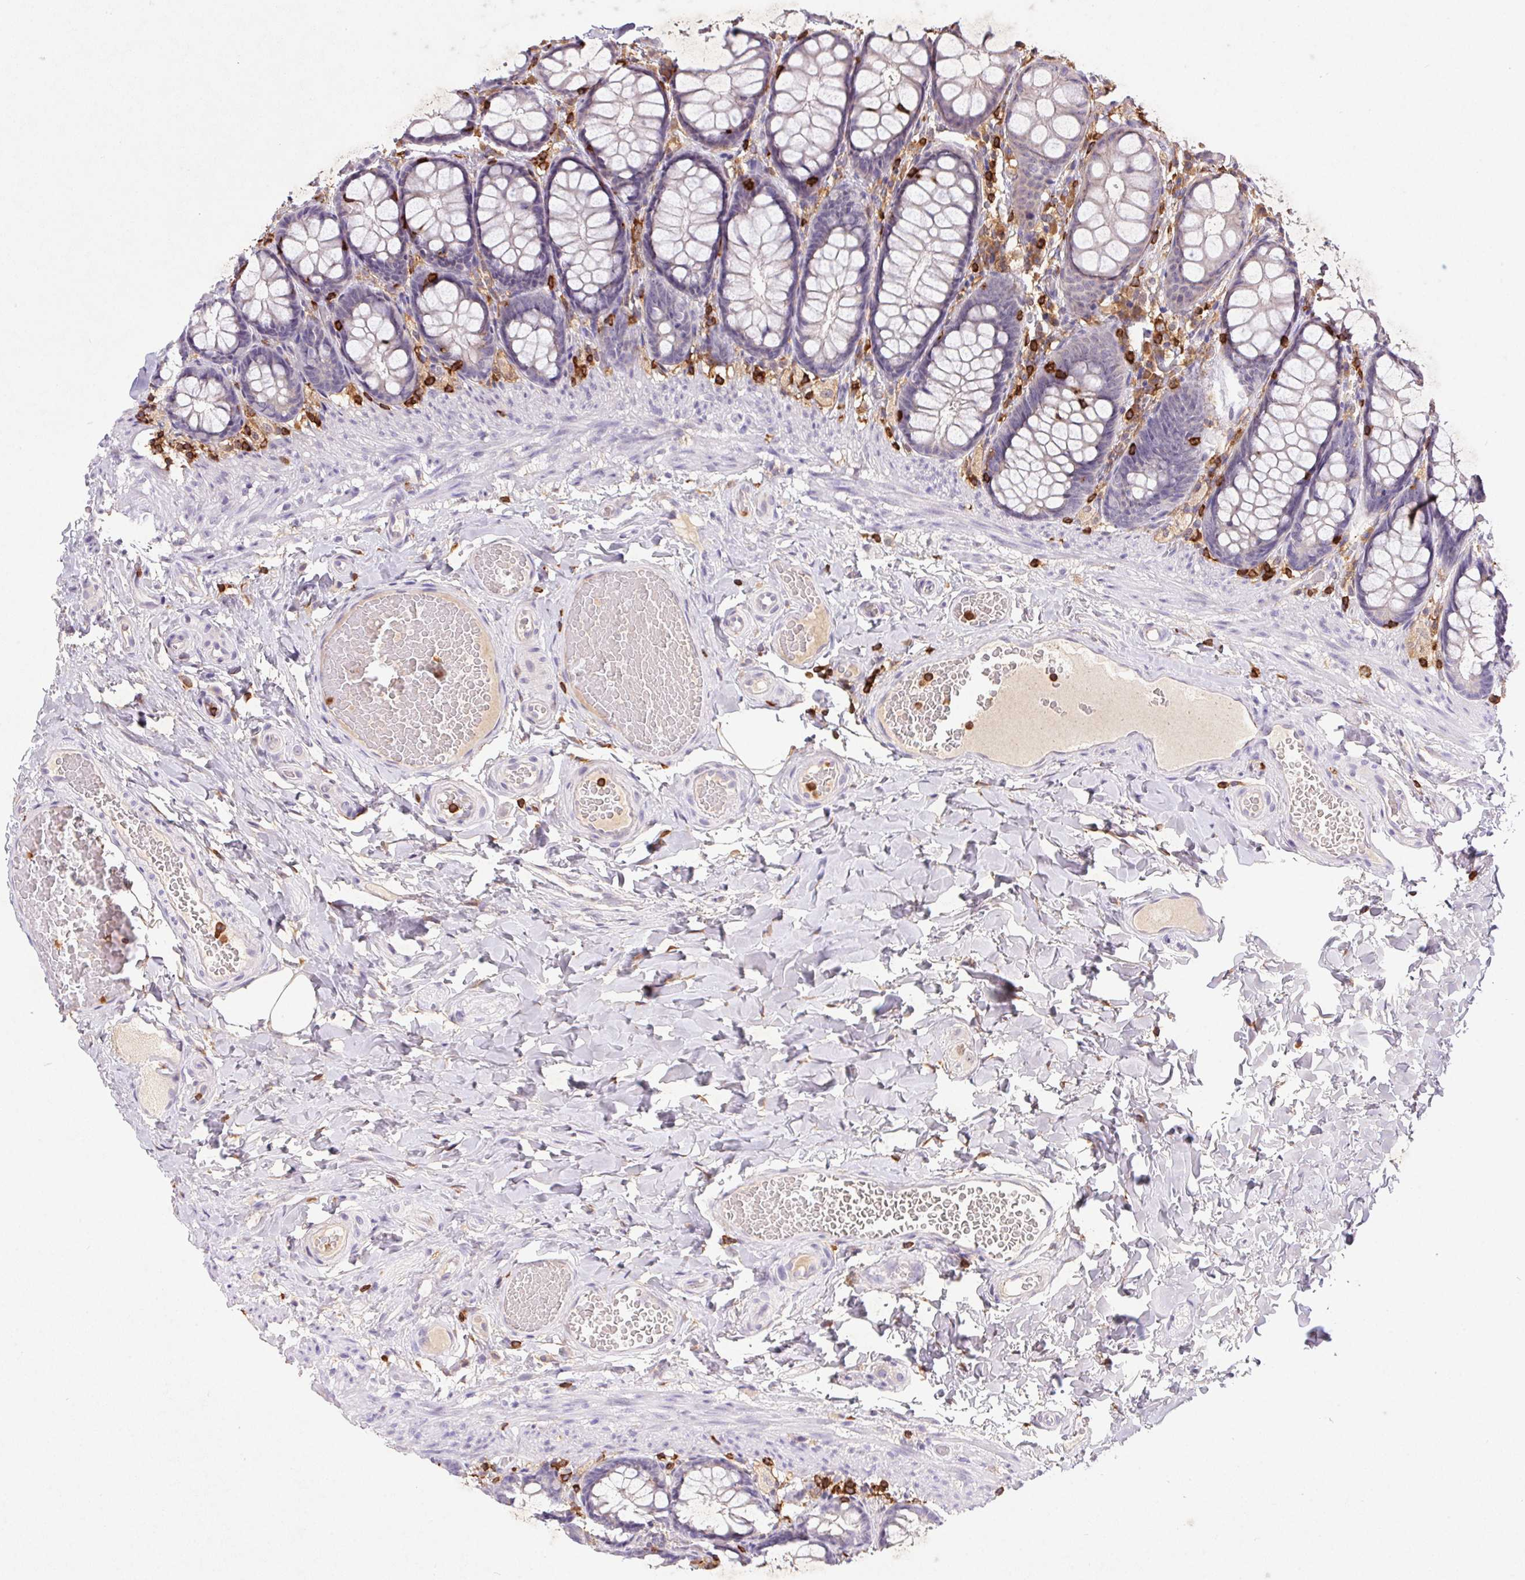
{"staining": {"intensity": "negative", "quantity": "none", "location": "none"}, "tissue": "colon", "cell_type": "Endothelial cells", "image_type": "normal", "snomed": [{"axis": "morphology", "description": "Normal tissue, NOS"}, {"axis": "topography", "description": "Colon"}], "caption": "Protein analysis of benign colon demonstrates no significant expression in endothelial cells.", "gene": "APBB1IP", "patient": {"sex": "male", "age": 47}}